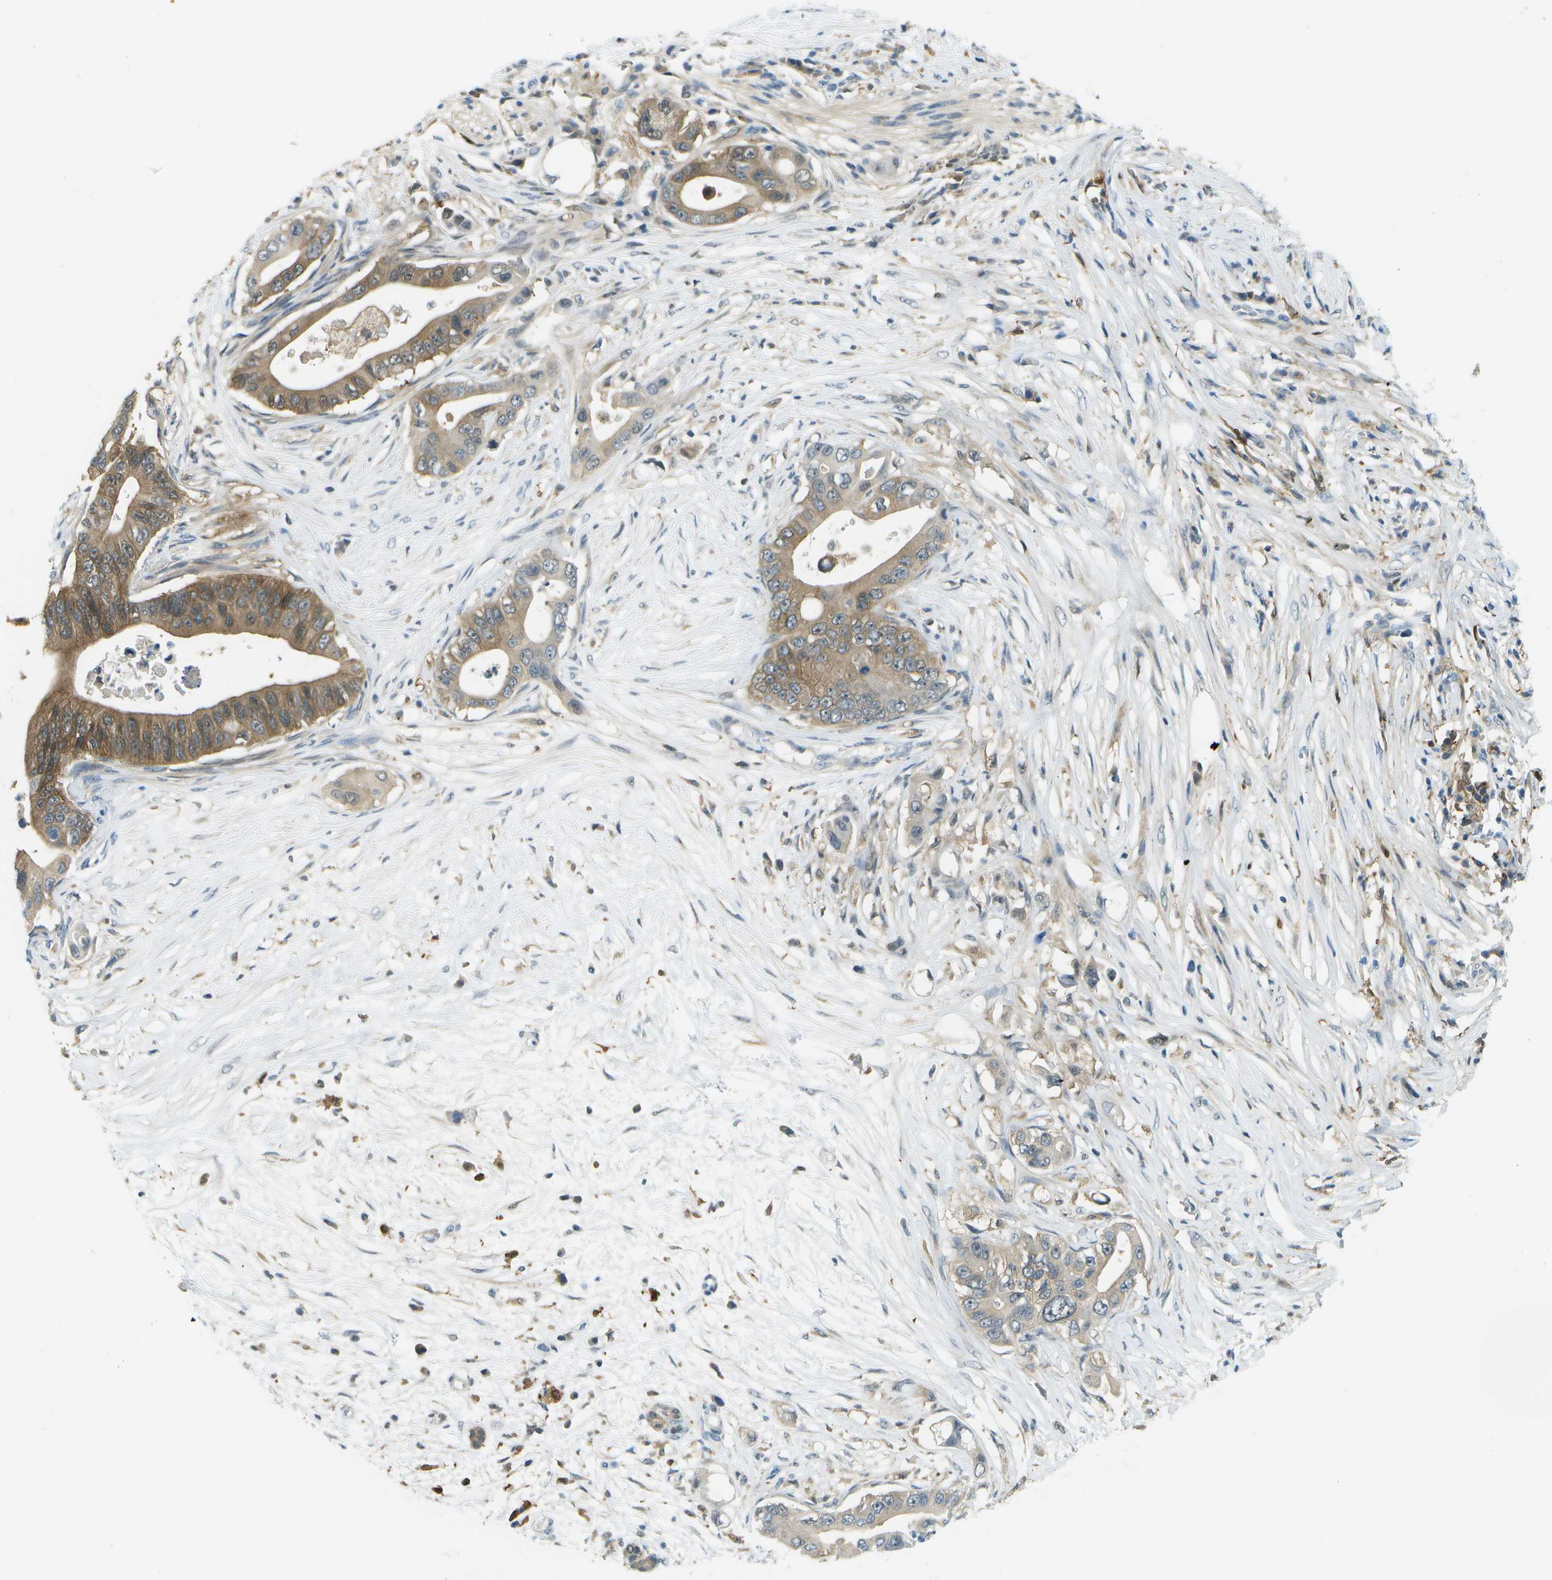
{"staining": {"intensity": "moderate", "quantity": "25%-75%", "location": "cytoplasmic/membranous"}, "tissue": "pancreatic cancer", "cell_type": "Tumor cells", "image_type": "cancer", "snomed": [{"axis": "morphology", "description": "Adenocarcinoma, NOS"}, {"axis": "topography", "description": "Pancreas"}], "caption": "DAB (3,3'-diaminobenzidine) immunohistochemical staining of human adenocarcinoma (pancreatic) shows moderate cytoplasmic/membranous protein positivity in about 25%-75% of tumor cells.", "gene": "CDH23", "patient": {"sex": "male", "age": 77}}